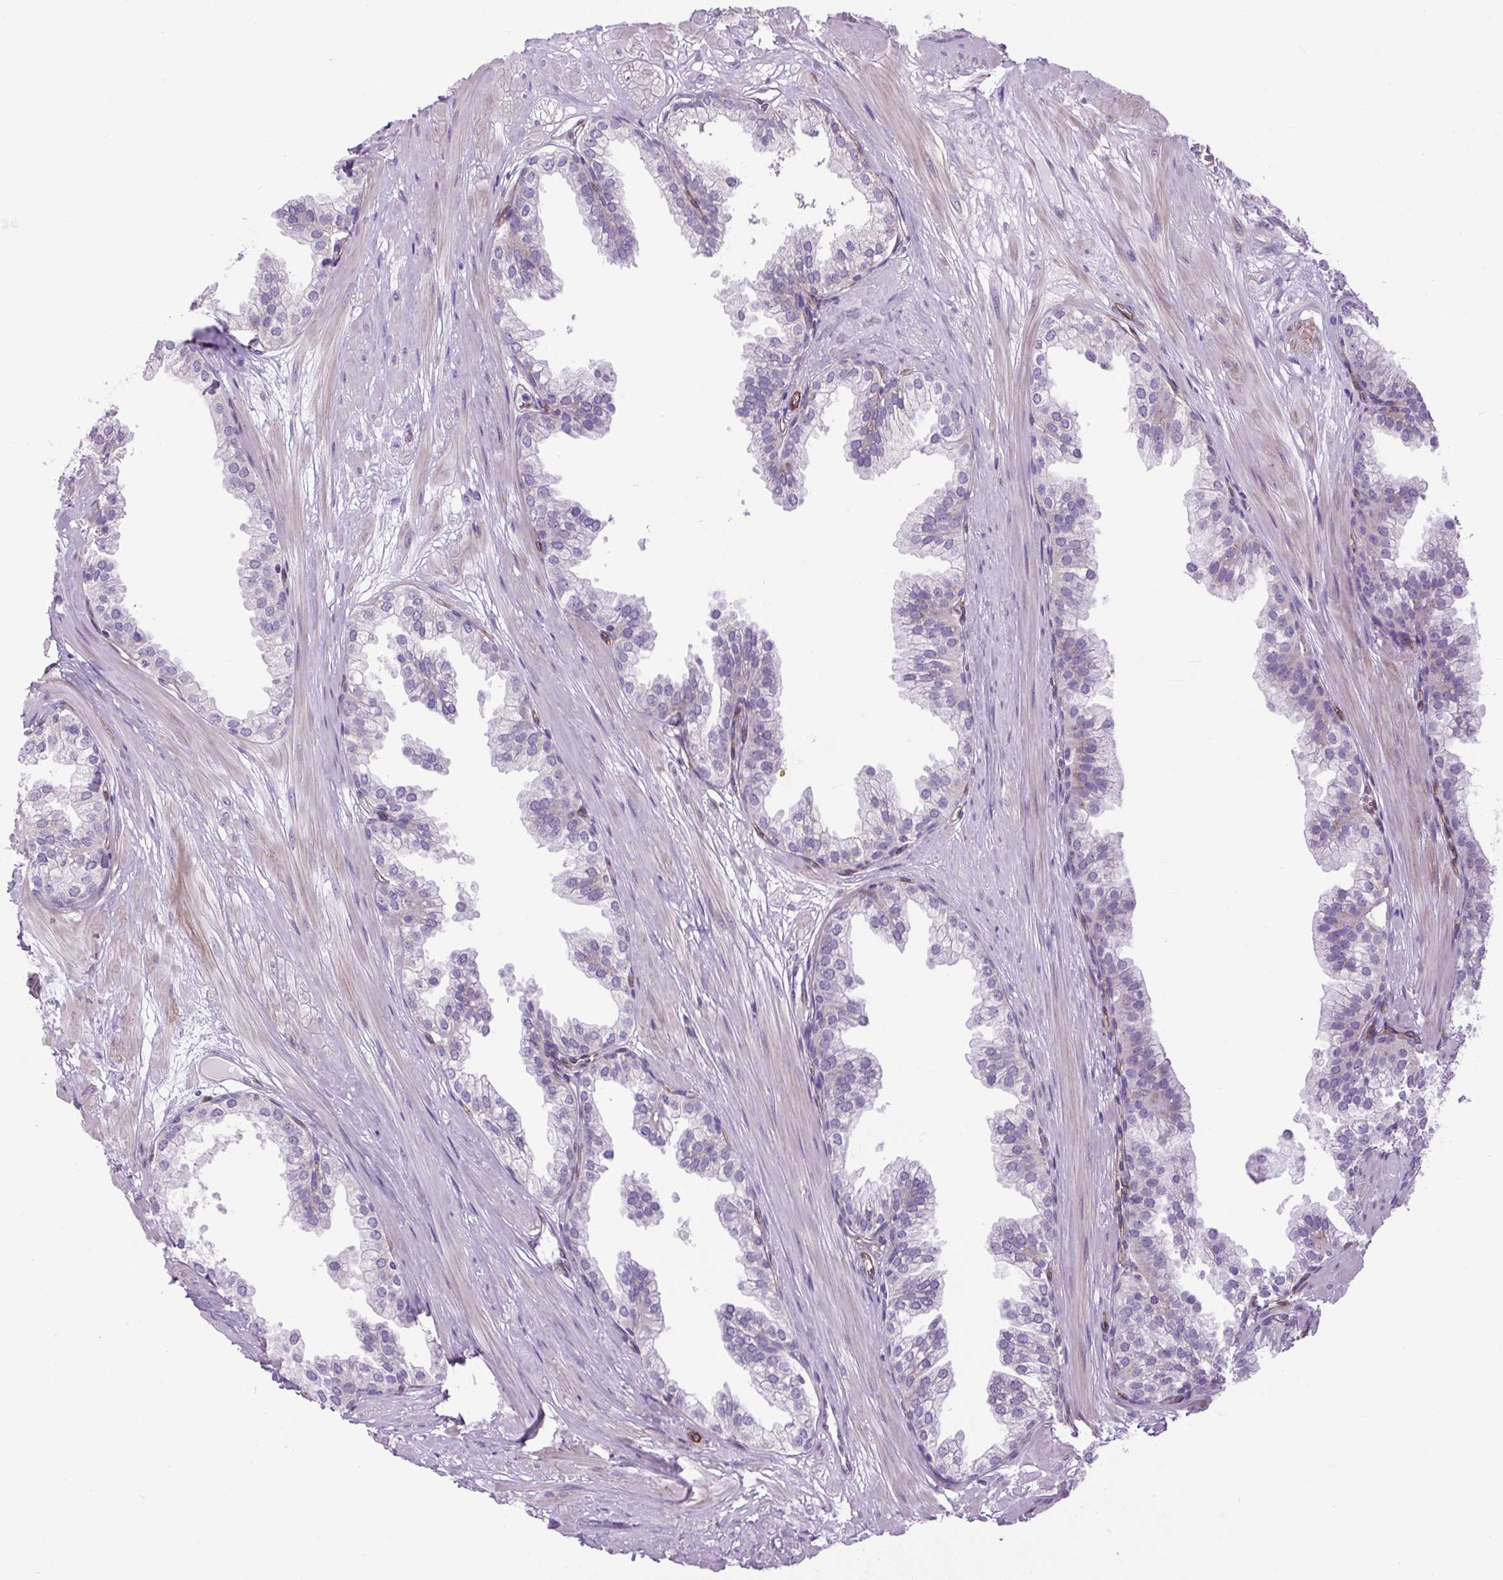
{"staining": {"intensity": "moderate", "quantity": "<25%", "location": "cytoplasmic/membranous"}, "tissue": "prostate", "cell_type": "Glandular cells", "image_type": "normal", "snomed": [{"axis": "morphology", "description": "Normal tissue, NOS"}, {"axis": "topography", "description": "Prostate"}, {"axis": "topography", "description": "Peripheral nerve tissue"}], "caption": "Immunohistochemical staining of benign prostate shows low levels of moderate cytoplasmic/membranous expression in approximately <25% of glandular cells.", "gene": "RNASE10", "patient": {"sex": "male", "age": 55}}